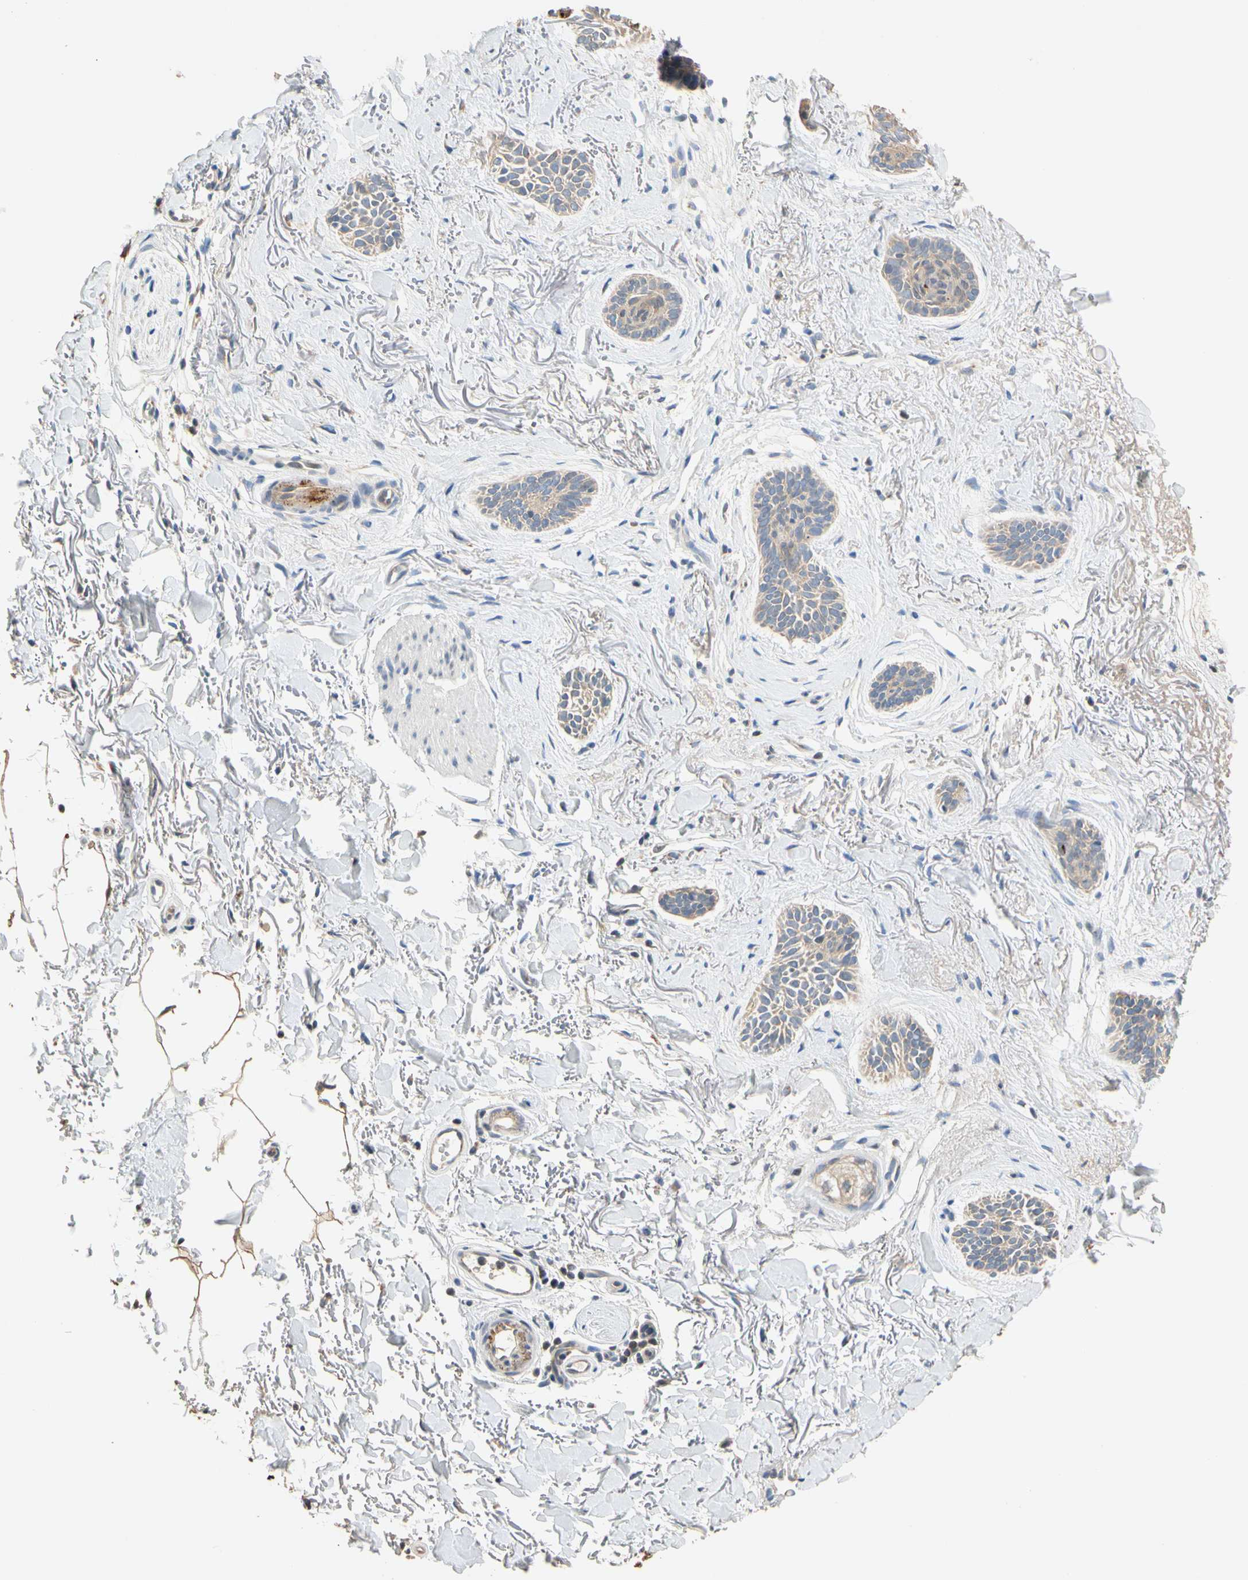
{"staining": {"intensity": "negative", "quantity": "none", "location": "none"}, "tissue": "skin cancer", "cell_type": "Tumor cells", "image_type": "cancer", "snomed": [{"axis": "morphology", "description": "Basal cell carcinoma"}, {"axis": "topography", "description": "Skin"}], "caption": "This is a image of IHC staining of skin cancer (basal cell carcinoma), which shows no staining in tumor cells.", "gene": "GPSM2", "patient": {"sex": "female", "age": 84}}